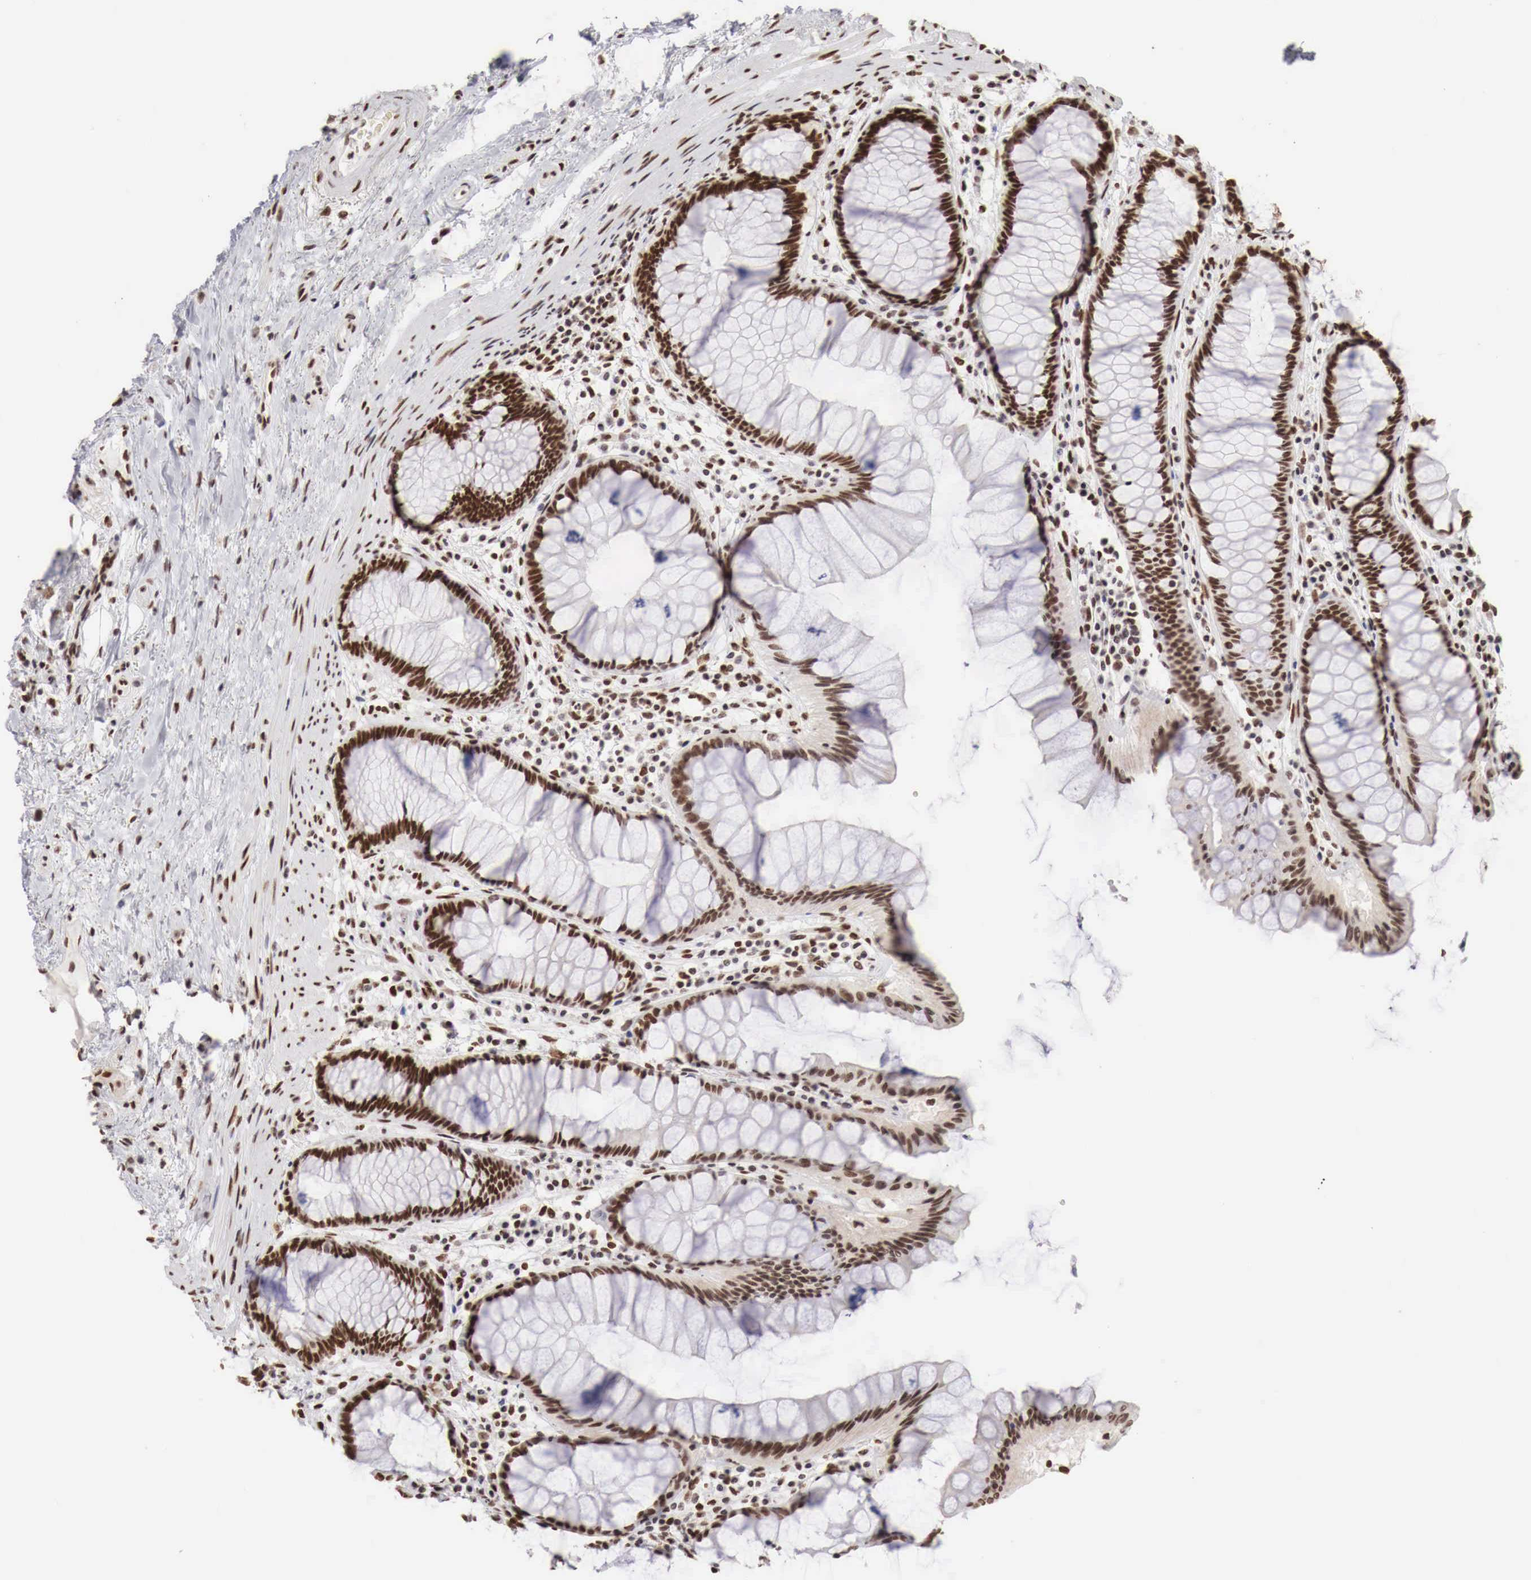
{"staining": {"intensity": "strong", "quantity": ">75%", "location": "nuclear"}, "tissue": "rectum", "cell_type": "Glandular cells", "image_type": "normal", "snomed": [{"axis": "morphology", "description": "Normal tissue, NOS"}, {"axis": "topography", "description": "Rectum"}], "caption": "Strong nuclear protein expression is identified in about >75% of glandular cells in rectum.", "gene": "PHF14", "patient": {"sex": "male", "age": 77}}